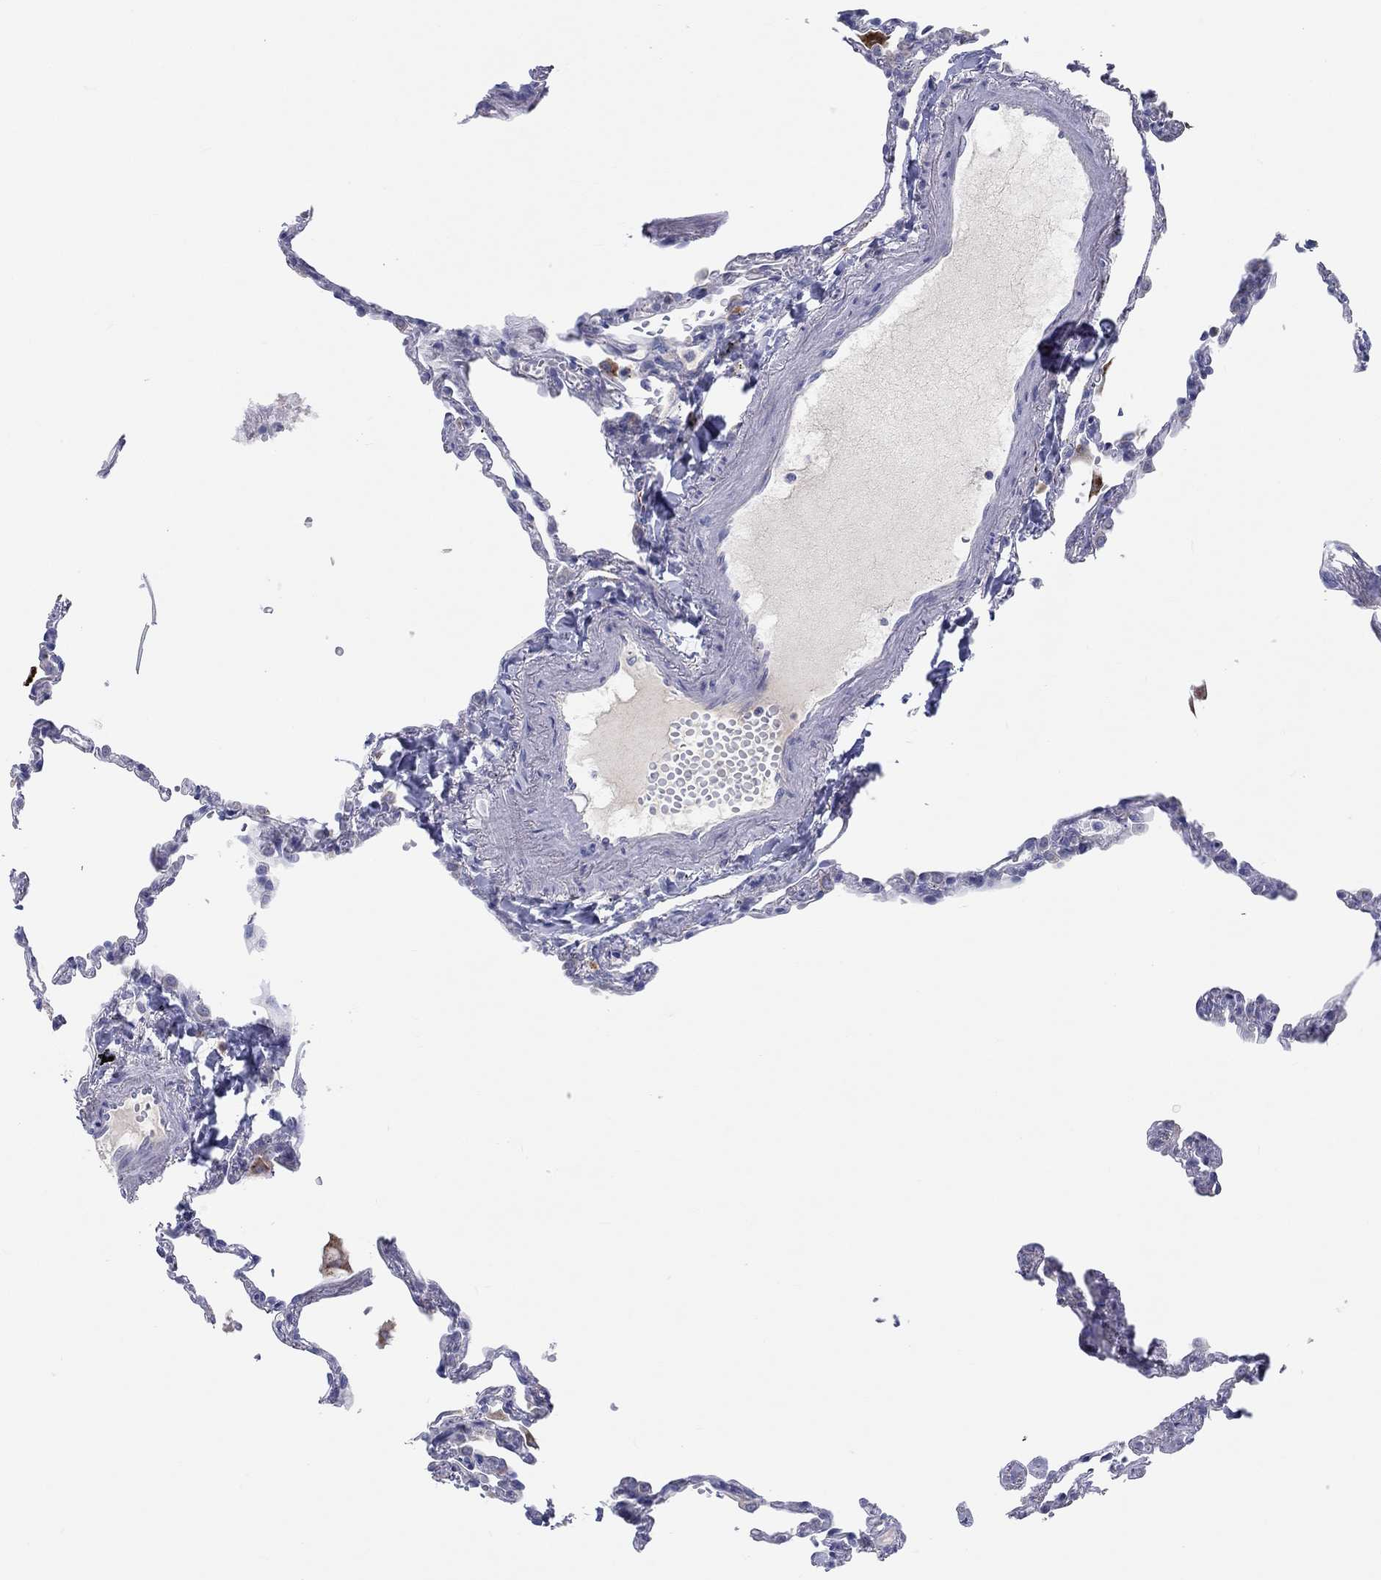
{"staining": {"intensity": "negative", "quantity": "none", "location": "none"}, "tissue": "lung", "cell_type": "Alveolar cells", "image_type": "normal", "snomed": [{"axis": "morphology", "description": "Normal tissue, NOS"}, {"axis": "topography", "description": "Lung"}], "caption": "A high-resolution image shows immunohistochemistry (IHC) staining of normal lung, which reveals no significant positivity in alveolar cells.", "gene": "BCO2", "patient": {"sex": "male", "age": 78}}